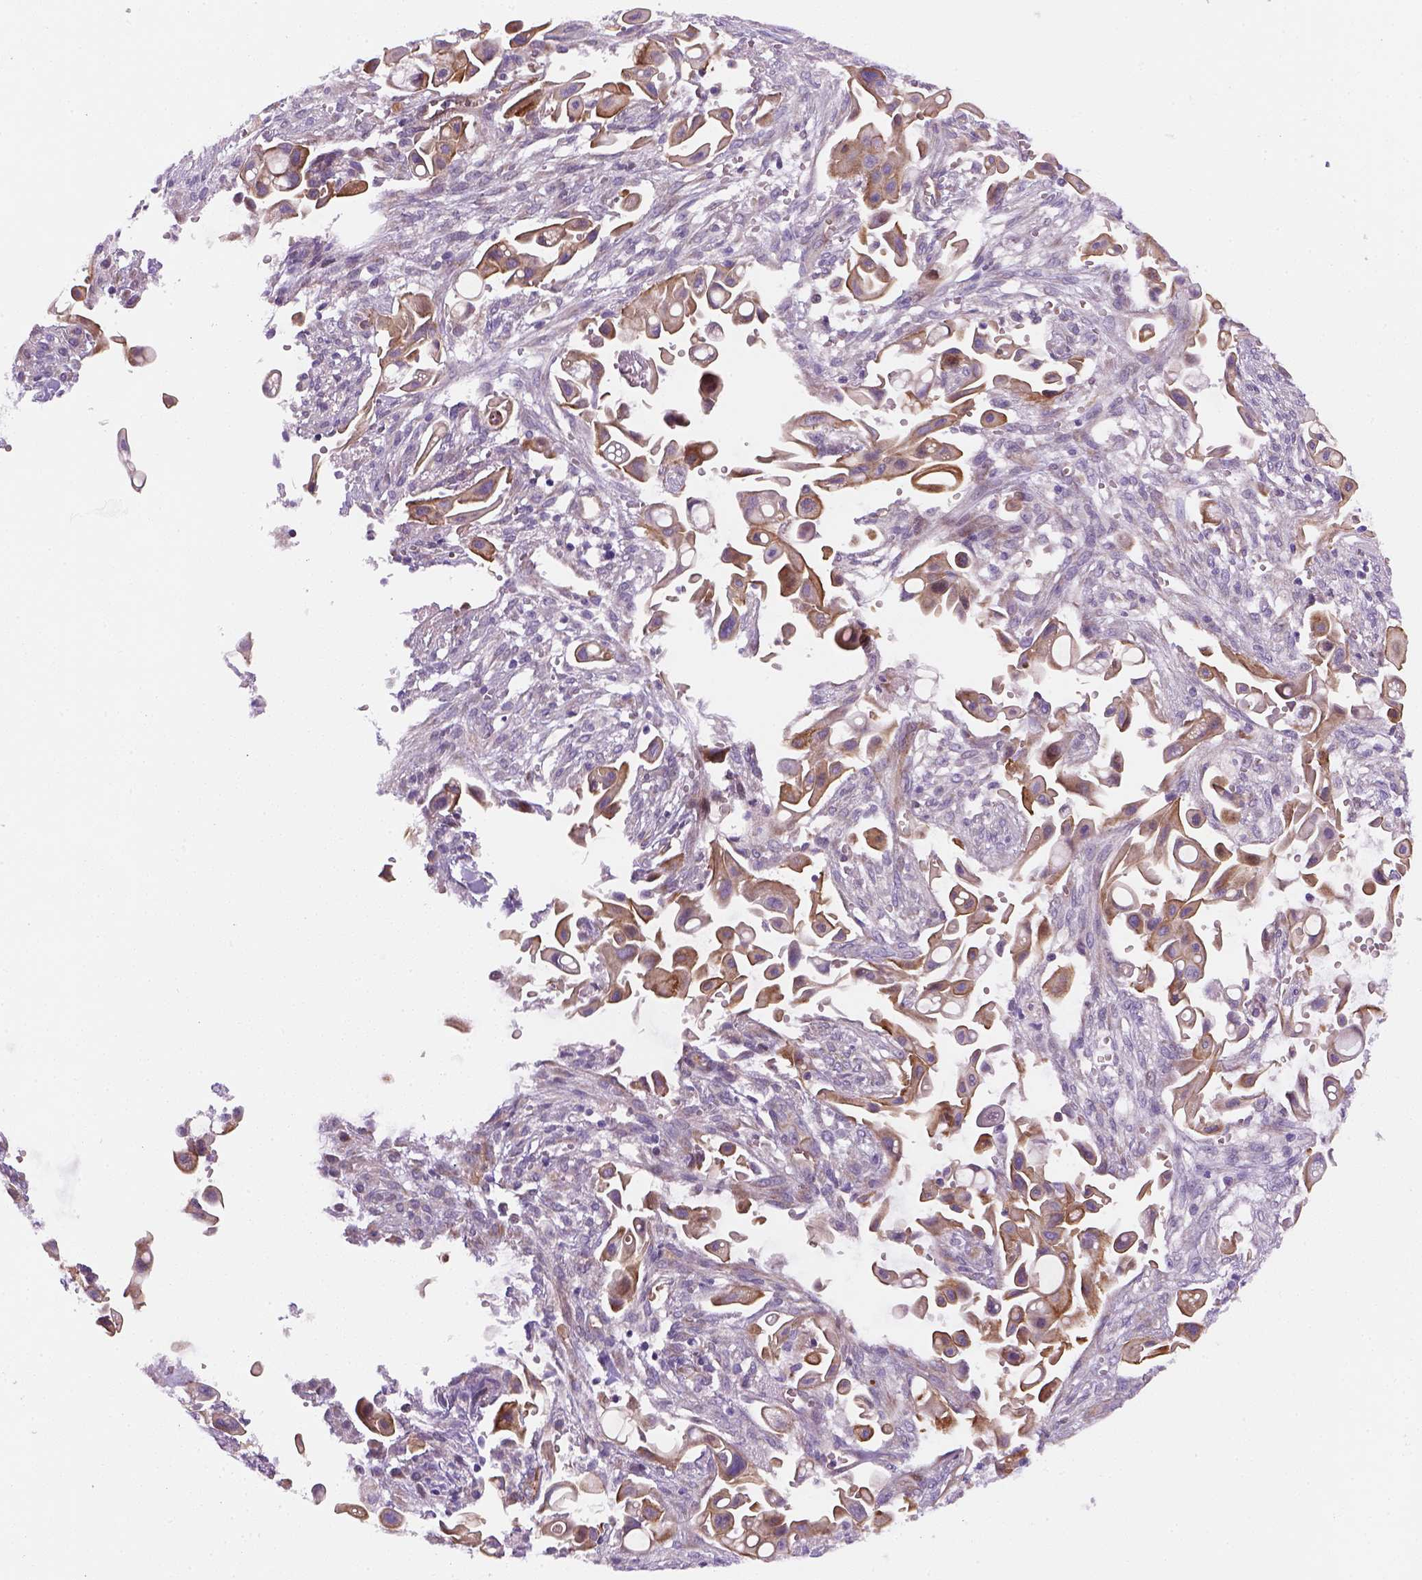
{"staining": {"intensity": "moderate", "quantity": ">75%", "location": "cytoplasmic/membranous"}, "tissue": "pancreatic cancer", "cell_type": "Tumor cells", "image_type": "cancer", "snomed": [{"axis": "morphology", "description": "Adenocarcinoma, NOS"}, {"axis": "topography", "description": "Pancreas"}], "caption": "Pancreatic adenocarcinoma stained with a protein marker shows moderate staining in tumor cells.", "gene": "VSTM5", "patient": {"sex": "male", "age": 50}}